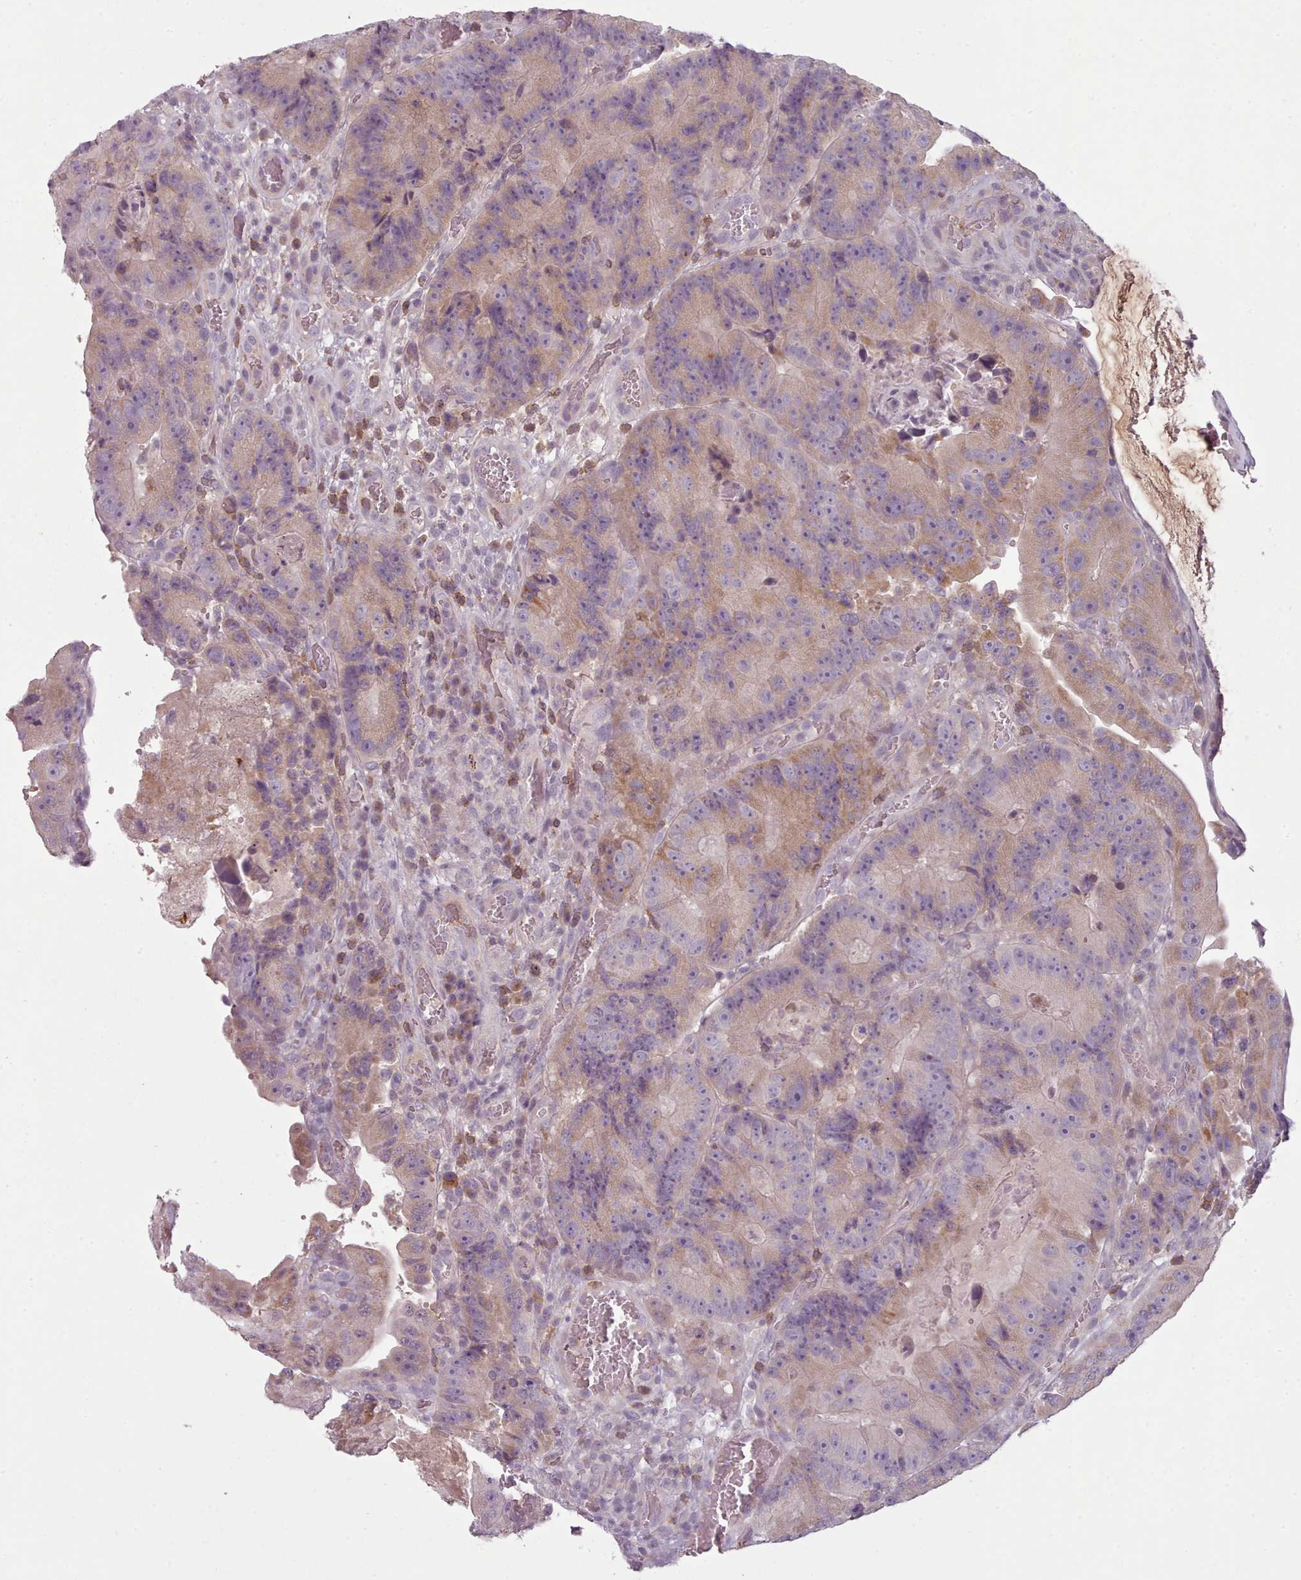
{"staining": {"intensity": "weak", "quantity": "25%-75%", "location": "cytoplasmic/membranous"}, "tissue": "colorectal cancer", "cell_type": "Tumor cells", "image_type": "cancer", "snomed": [{"axis": "morphology", "description": "Adenocarcinoma, NOS"}, {"axis": "topography", "description": "Colon"}], "caption": "Human colorectal adenocarcinoma stained with a protein marker shows weak staining in tumor cells.", "gene": "LAPTM5", "patient": {"sex": "female", "age": 86}}